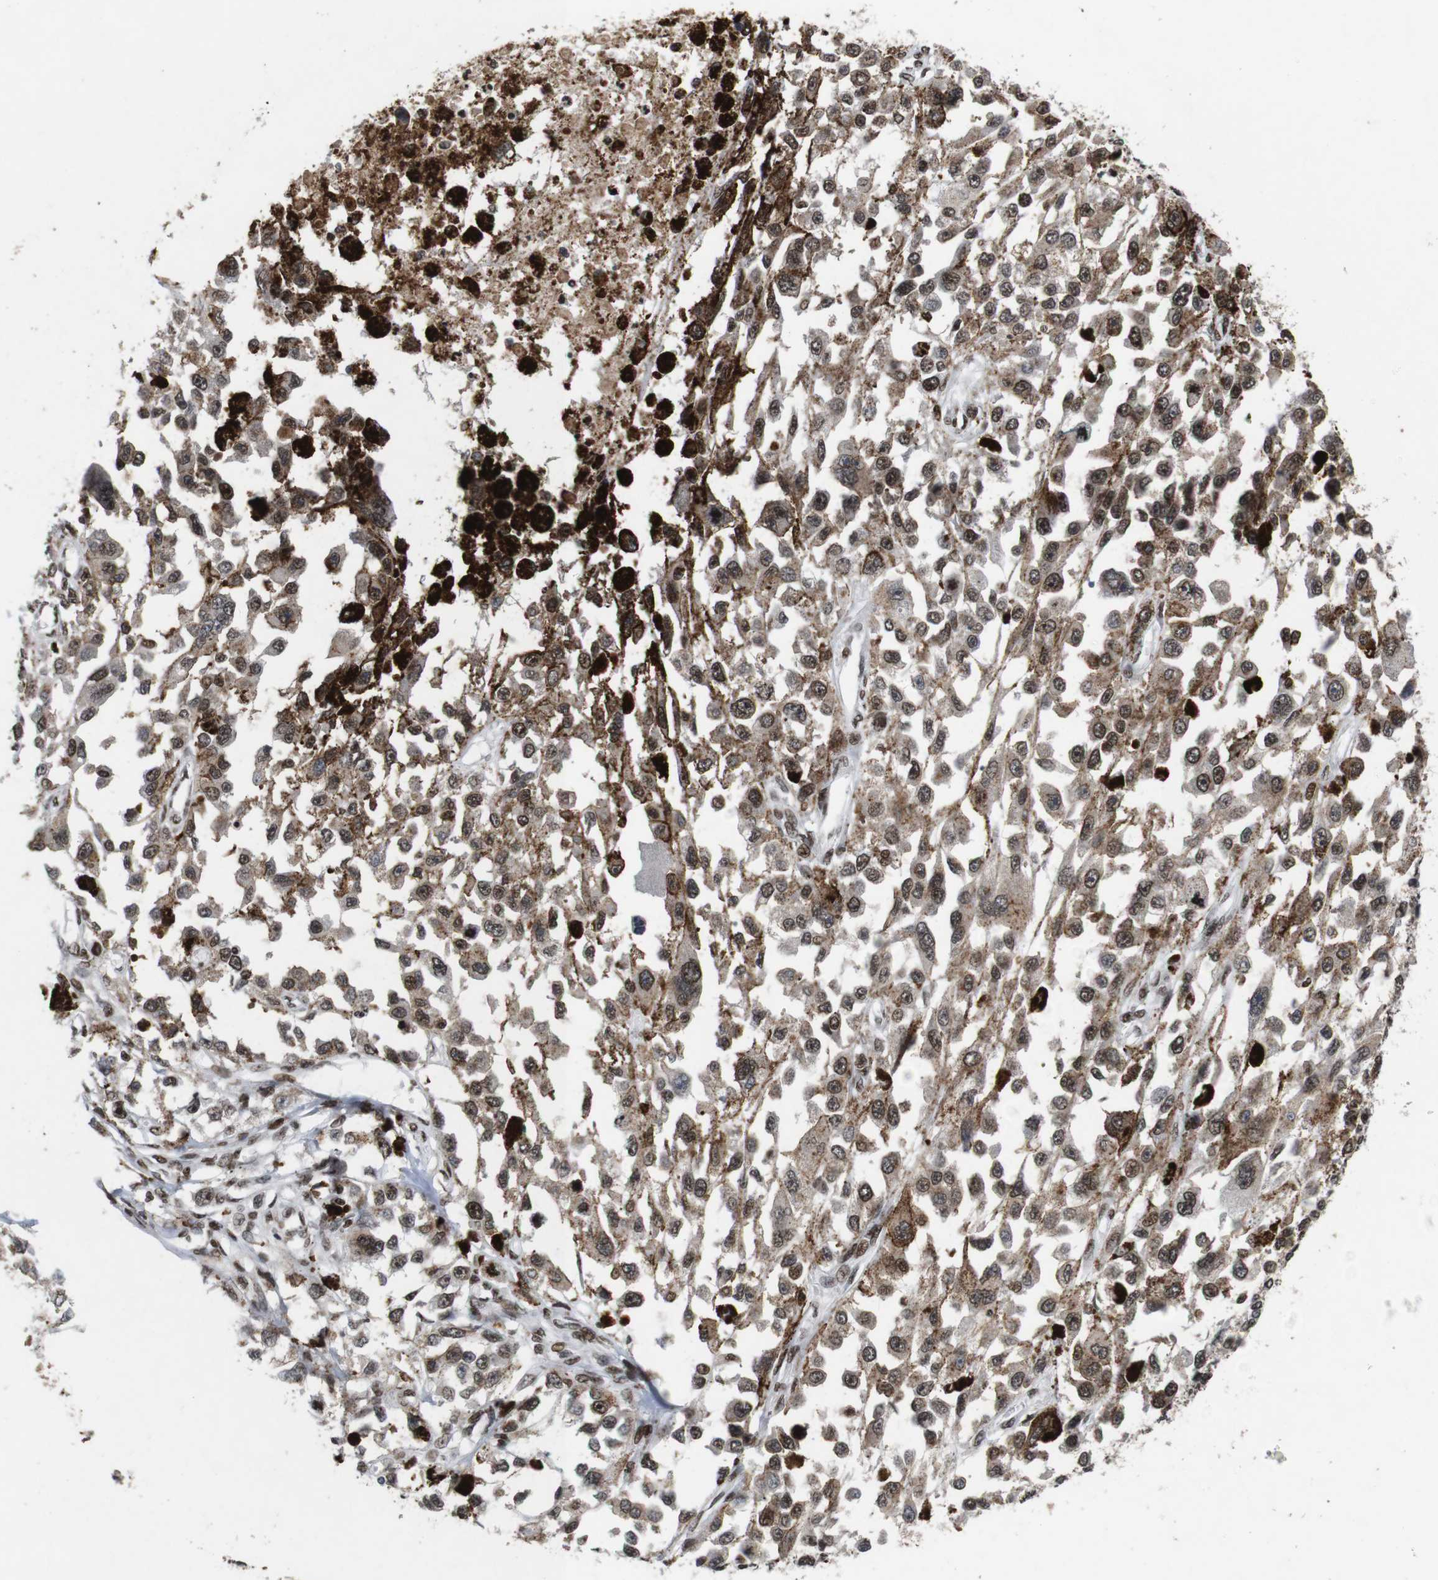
{"staining": {"intensity": "moderate", "quantity": ">75%", "location": "nuclear"}, "tissue": "melanoma", "cell_type": "Tumor cells", "image_type": "cancer", "snomed": [{"axis": "morphology", "description": "Malignant melanoma, Metastatic site"}, {"axis": "topography", "description": "Lymph node"}], "caption": "Malignant melanoma (metastatic site) stained with a protein marker reveals moderate staining in tumor cells.", "gene": "MAGEH1", "patient": {"sex": "male", "age": 59}}